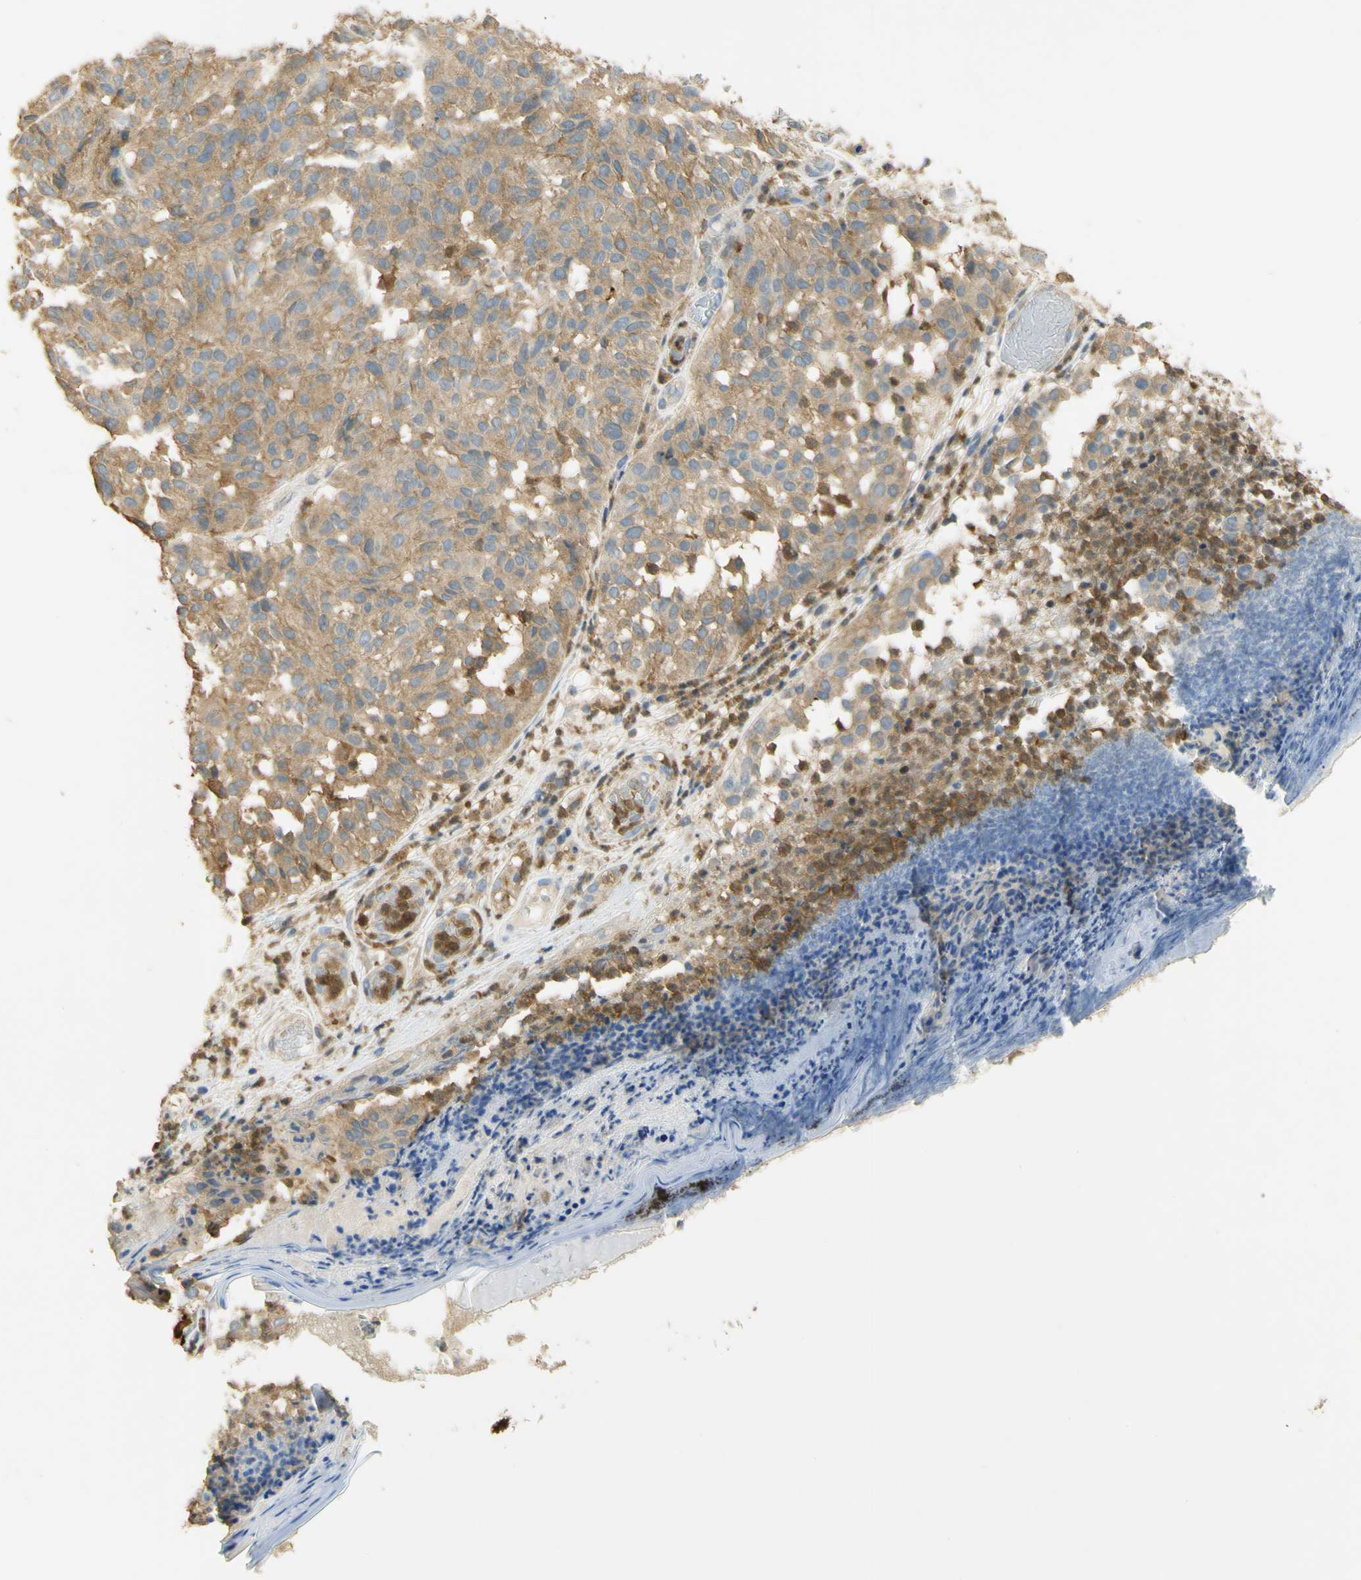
{"staining": {"intensity": "moderate", "quantity": ">75%", "location": "cytoplasmic/membranous"}, "tissue": "melanoma", "cell_type": "Tumor cells", "image_type": "cancer", "snomed": [{"axis": "morphology", "description": "Malignant melanoma, NOS"}, {"axis": "topography", "description": "Skin"}], "caption": "An immunohistochemistry micrograph of tumor tissue is shown. Protein staining in brown shows moderate cytoplasmic/membranous positivity in malignant melanoma within tumor cells.", "gene": "PAK1", "patient": {"sex": "female", "age": 46}}